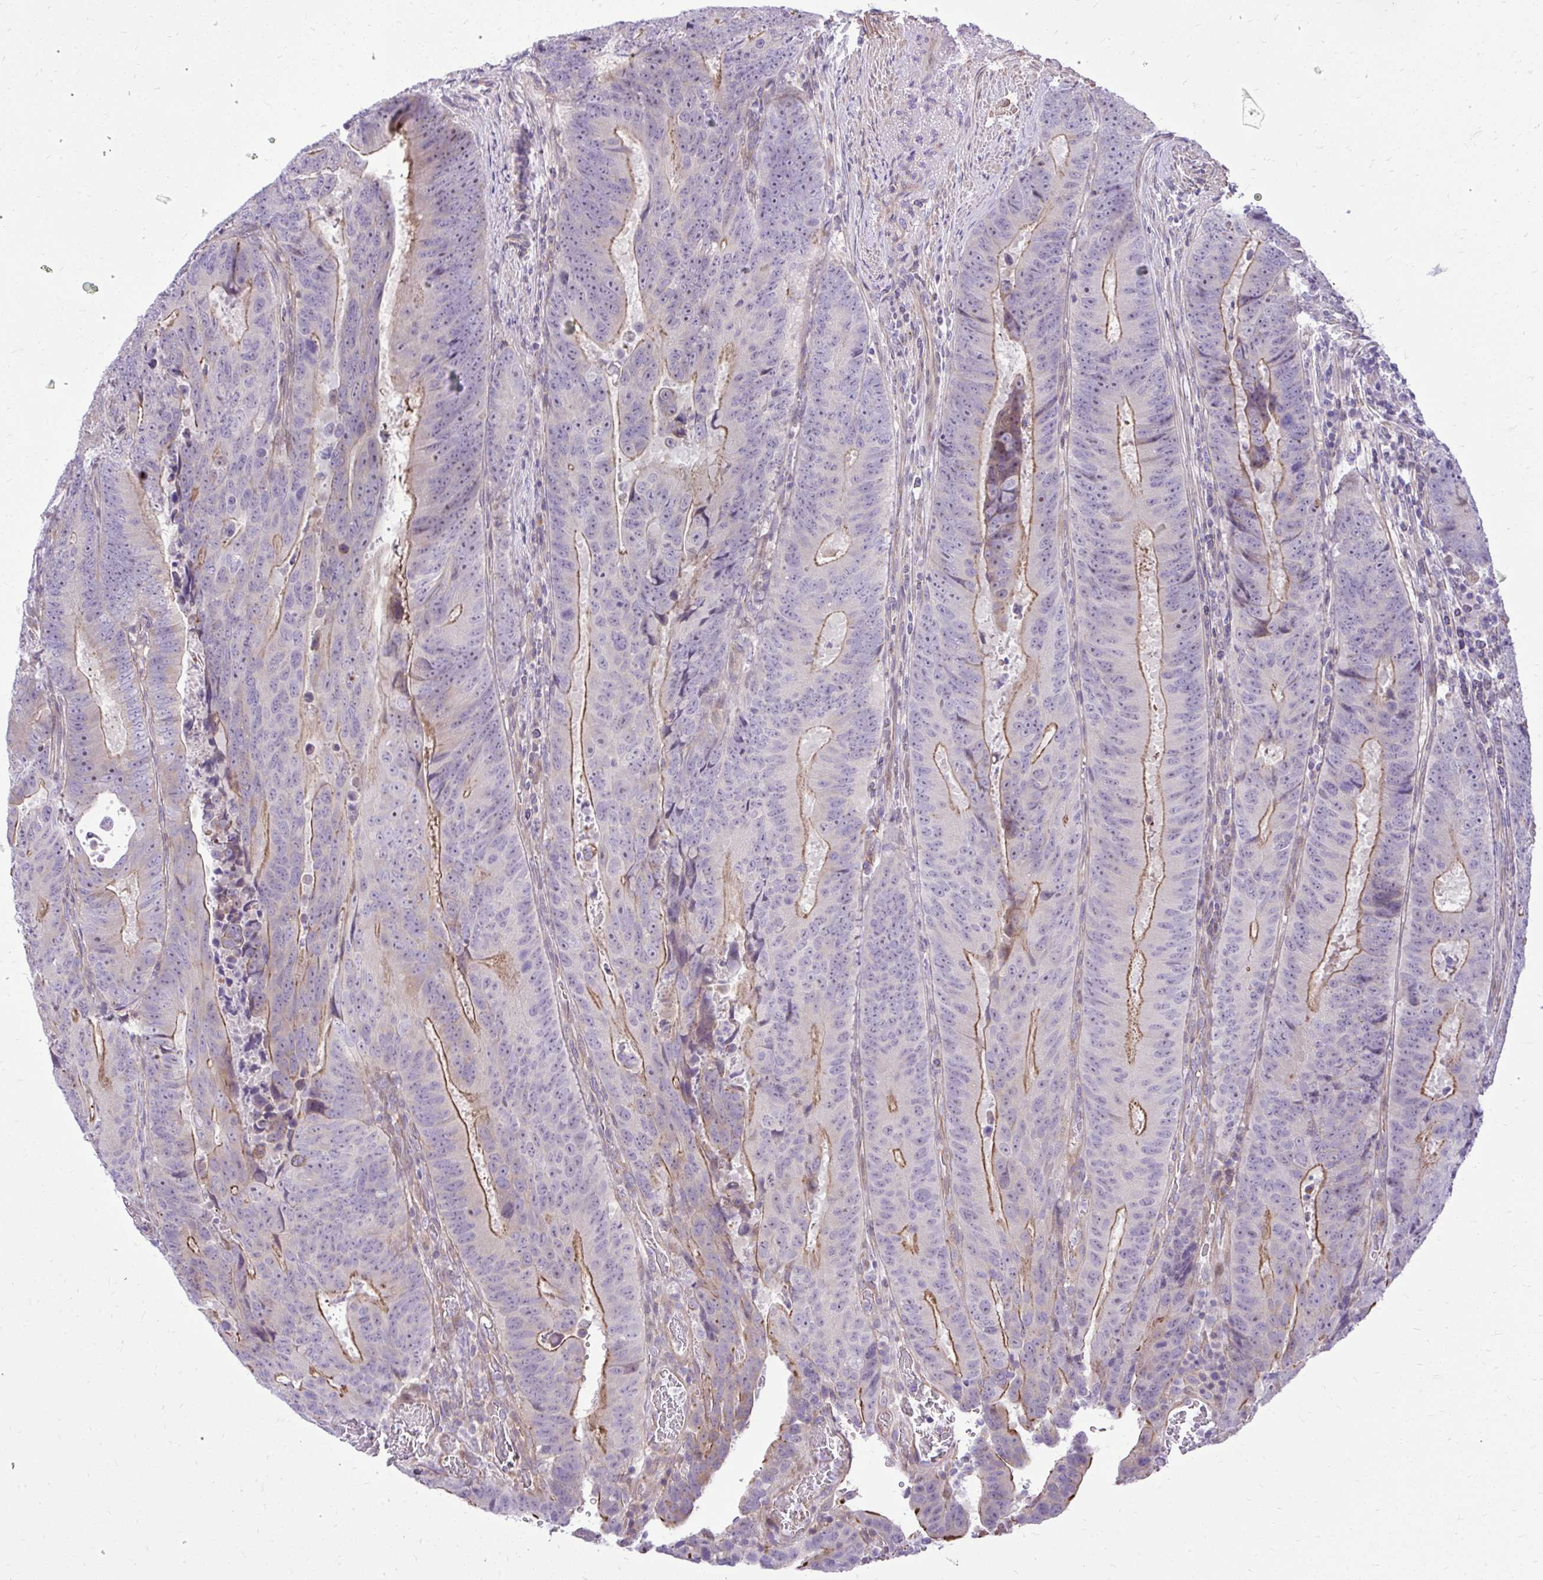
{"staining": {"intensity": "moderate", "quantity": "<25%", "location": "cytoplasmic/membranous"}, "tissue": "colorectal cancer", "cell_type": "Tumor cells", "image_type": "cancer", "snomed": [{"axis": "morphology", "description": "Adenocarcinoma, NOS"}, {"axis": "topography", "description": "Colon"}], "caption": "IHC image of neoplastic tissue: colorectal cancer (adenocarcinoma) stained using immunohistochemistry (IHC) exhibits low levels of moderate protein expression localized specifically in the cytoplasmic/membranous of tumor cells, appearing as a cytoplasmic/membranous brown color.", "gene": "GRK4", "patient": {"sex": "female", "age": 48}}